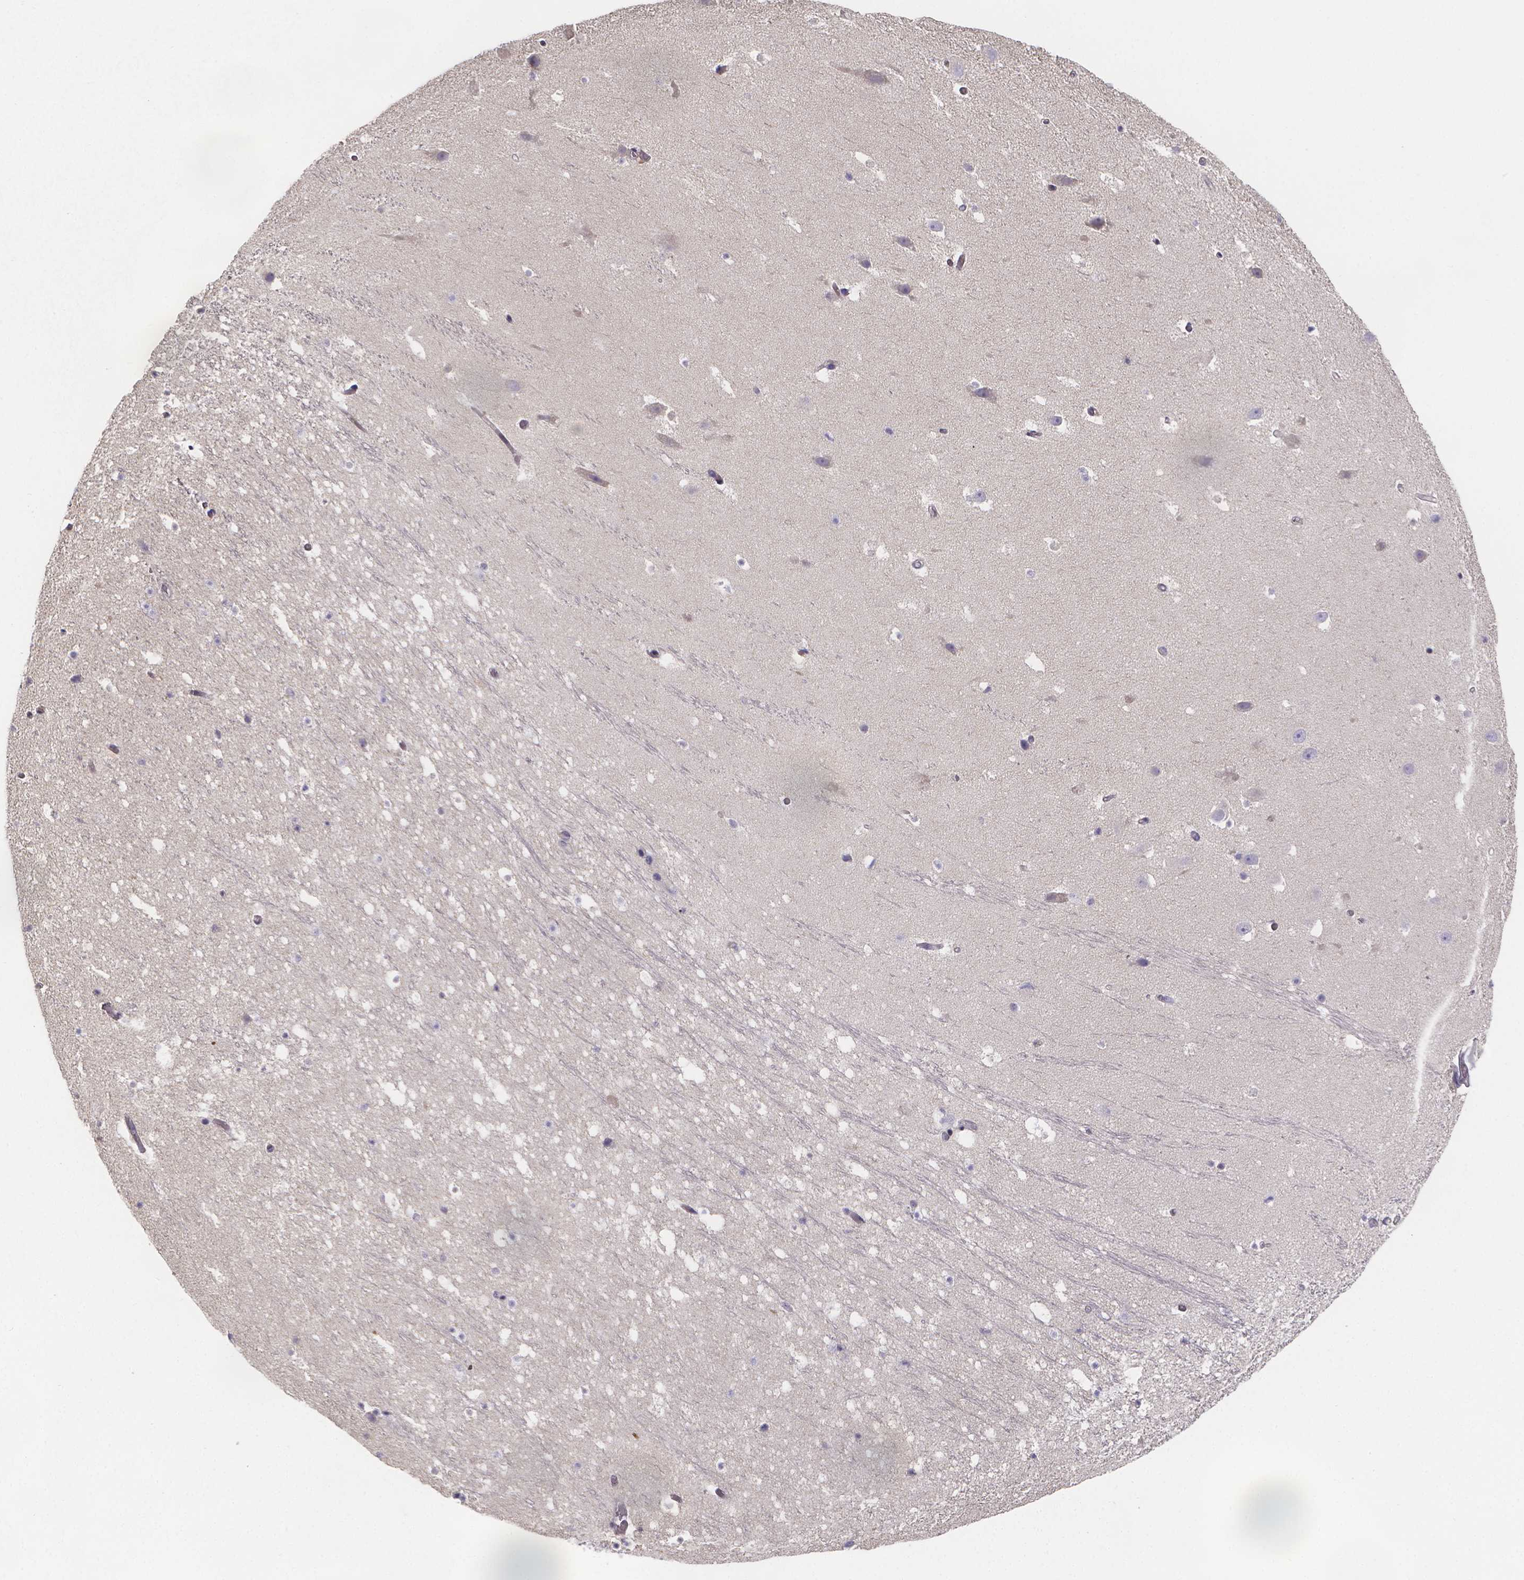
{"staining": {"intensity": "negative", "quantity": "none", "location": "none"}, "tissue": "hippocampus", "cell_type": "Glial cells", "image_type": "normal", "snomed": [{"axis": "morphology", "description": "Normal tissue, NOS"}, {"axis": "topography", "description": "Hippocampus"}], "caption": "This is an immunohistochemistry micrograph of benign human hippocampus. There is no expression in glial cells.", "gene": "PAH", "patient": {"sex": "male", "age": 26}}